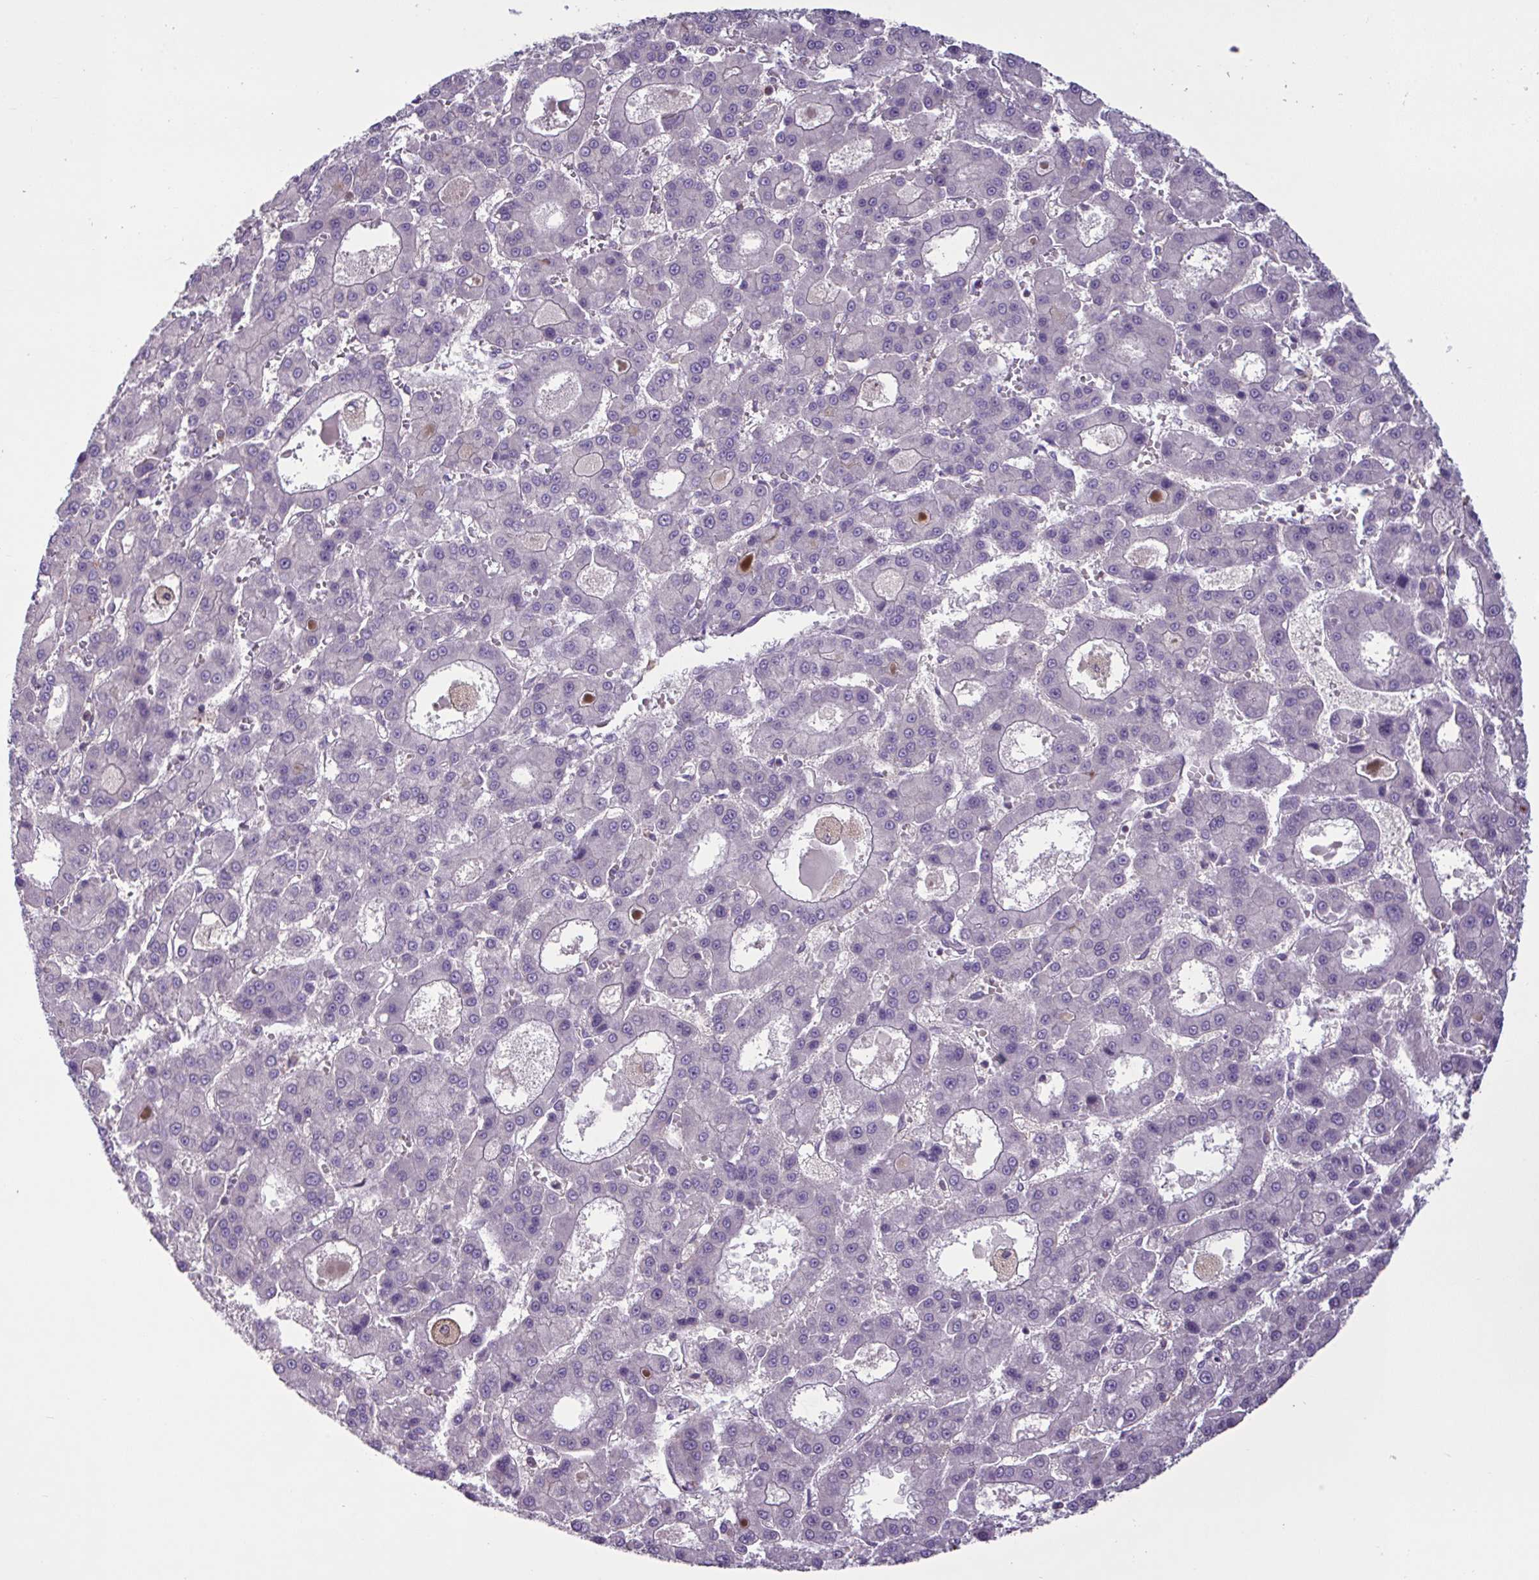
{"staining": {"intensity": "negative", "quantity": "none", "location": "none"}, "tissue": "liver cancer", "cell_type": "Tumor cells", "image_type": "cancer", "snomed": [{"axis": "morphology", "description": "Carcinoma, Hepatocellular, NOS"}, {"axis": "topography", "description": "Liver"}], "caption": "IHC micrograph of human liver cancer stained for a protein (brown), which displays no staining in tumor cells.", "gene": "GLTP", "patient": {"sex": "male", "age": 70}}